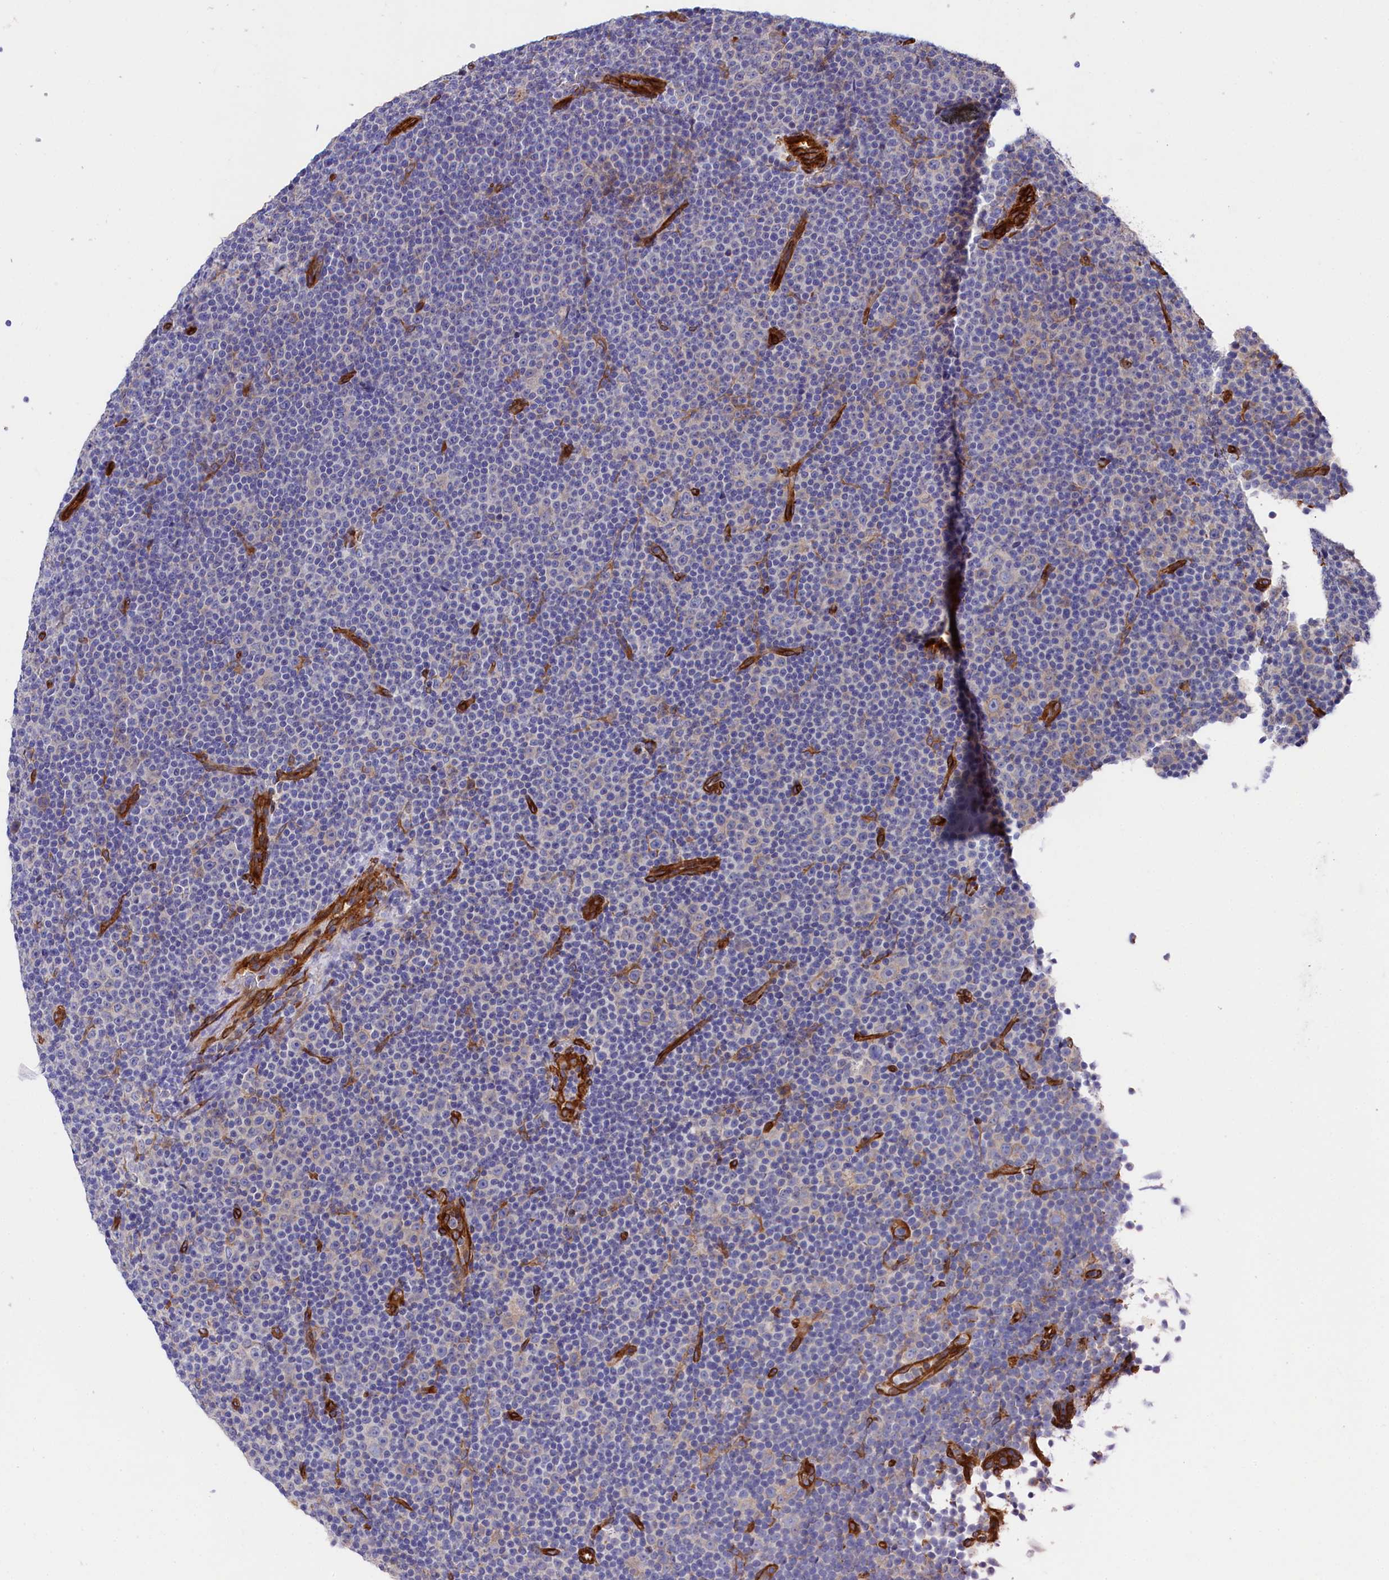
{"staining": {"intensity": "negative", "quantity": "none", "location": "none"}, "tissue": "lymphoma", "cell_type": "Tumor cells", "image_type": "cancer", "snomed": [{"axis": "morphology", "description": "Malignant lymphoma, non-Hodgkin's type, Low grade"}, {"axis": "topography", "description": "Lymph node"}], "caption": "The photomicrograph demonstrates no significant positivity in tumor cells of malignant lymphoma, non-Hodgkin's type (low-grade).", "gene": "TNKS1BP1", "patient": {"sex": "female", "age": 67}}